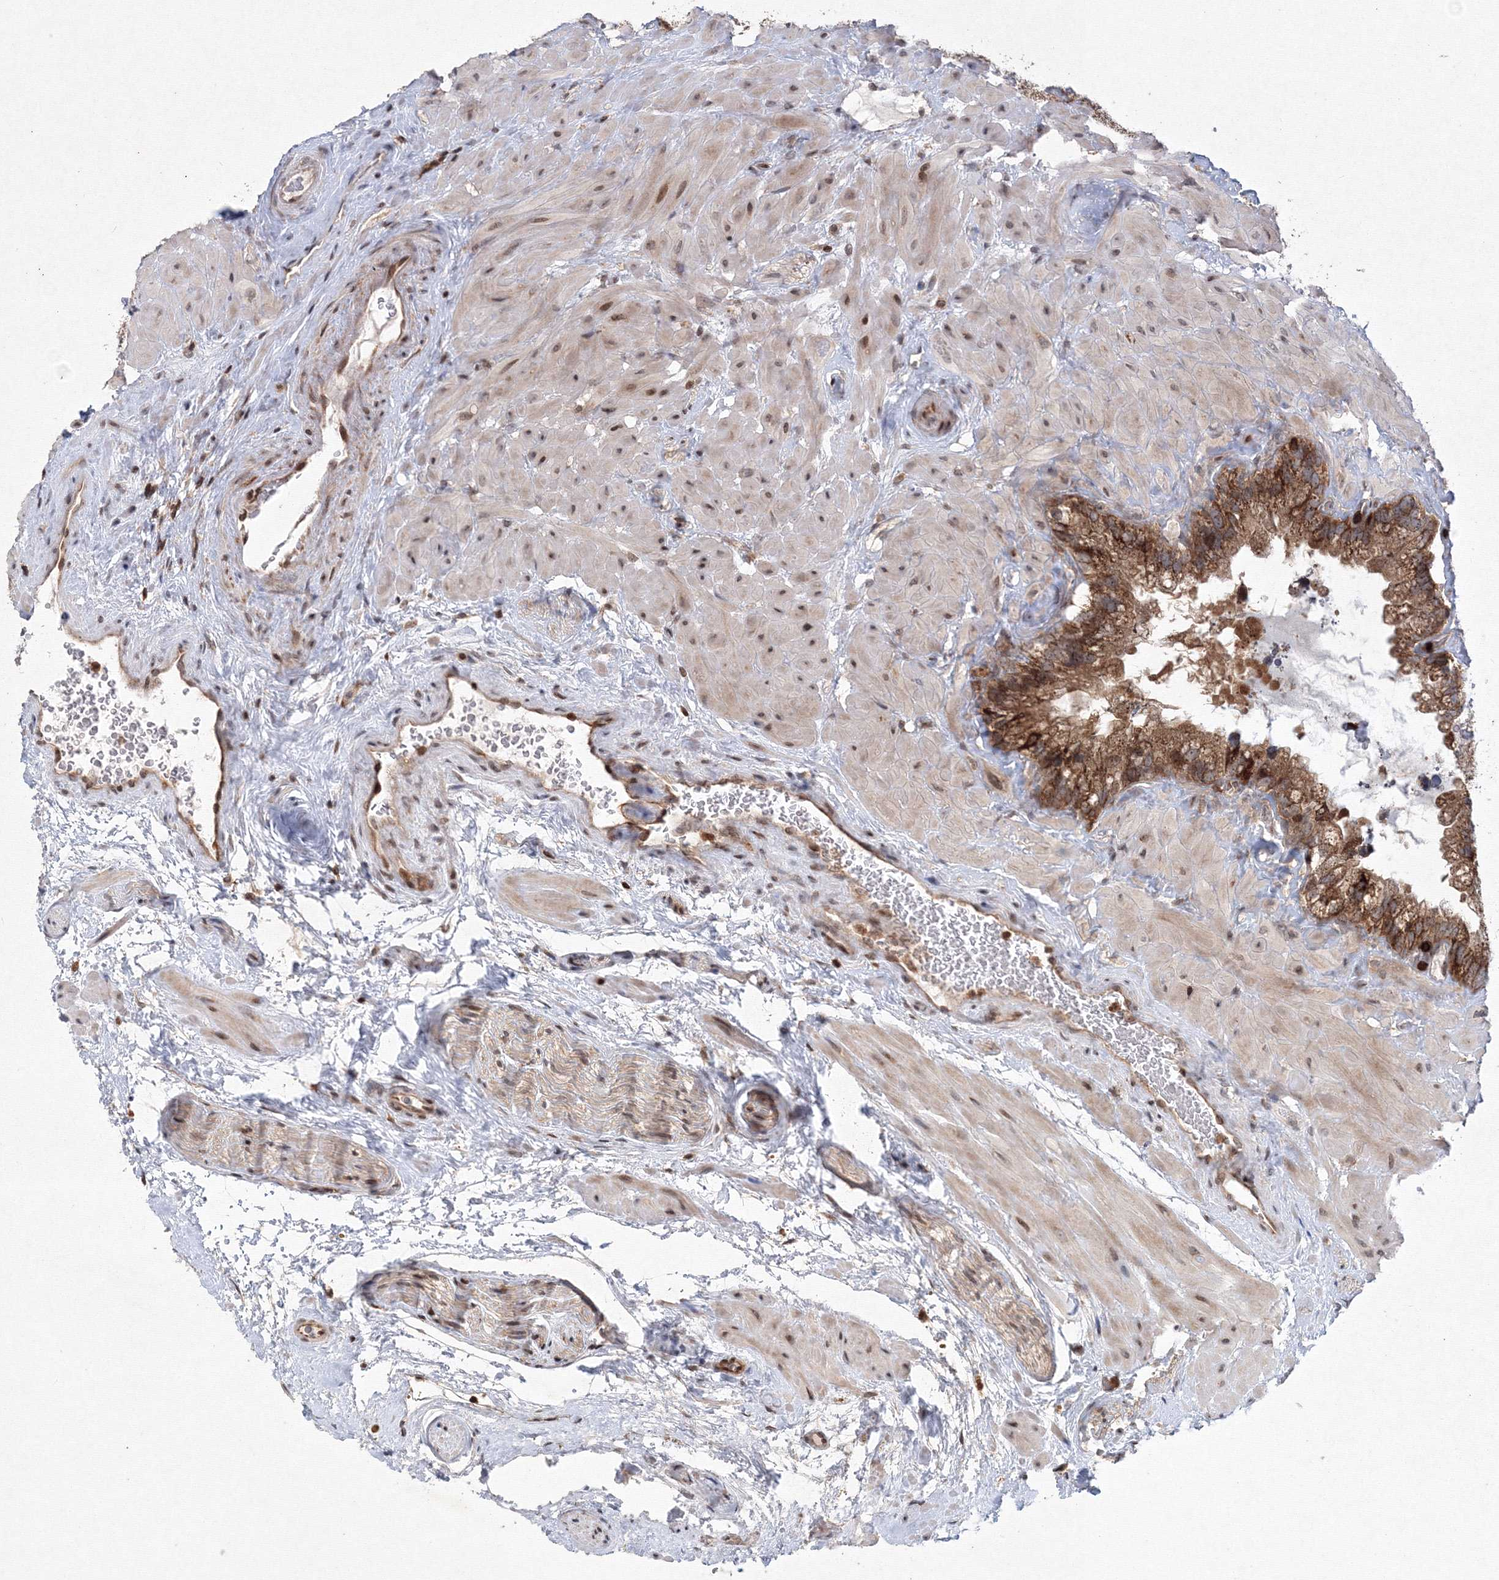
{"staining": {"intensity": "strong", "quantity": ">75%", "location": "cytoplasmic/membranous"}, "tissue": "seminal vesicle", "cell_type": "Glandular cells", "image_type": "normal", "snomed": [{"axis": "morphology", "description": "Normal tissue, NOS"}, {"axis": "topography", "description": "Prostate"}, {"axis": "topography", "description": "Seminal veicle"}], "caption": "Seminal vesicle was stained to show a protein in brown. There is high levels of strong cytoplasmic/membranous positivity in about >75% of glandular cells.", "gene": "MKRN2", "patient": {"sex": "male", "age": 68}}